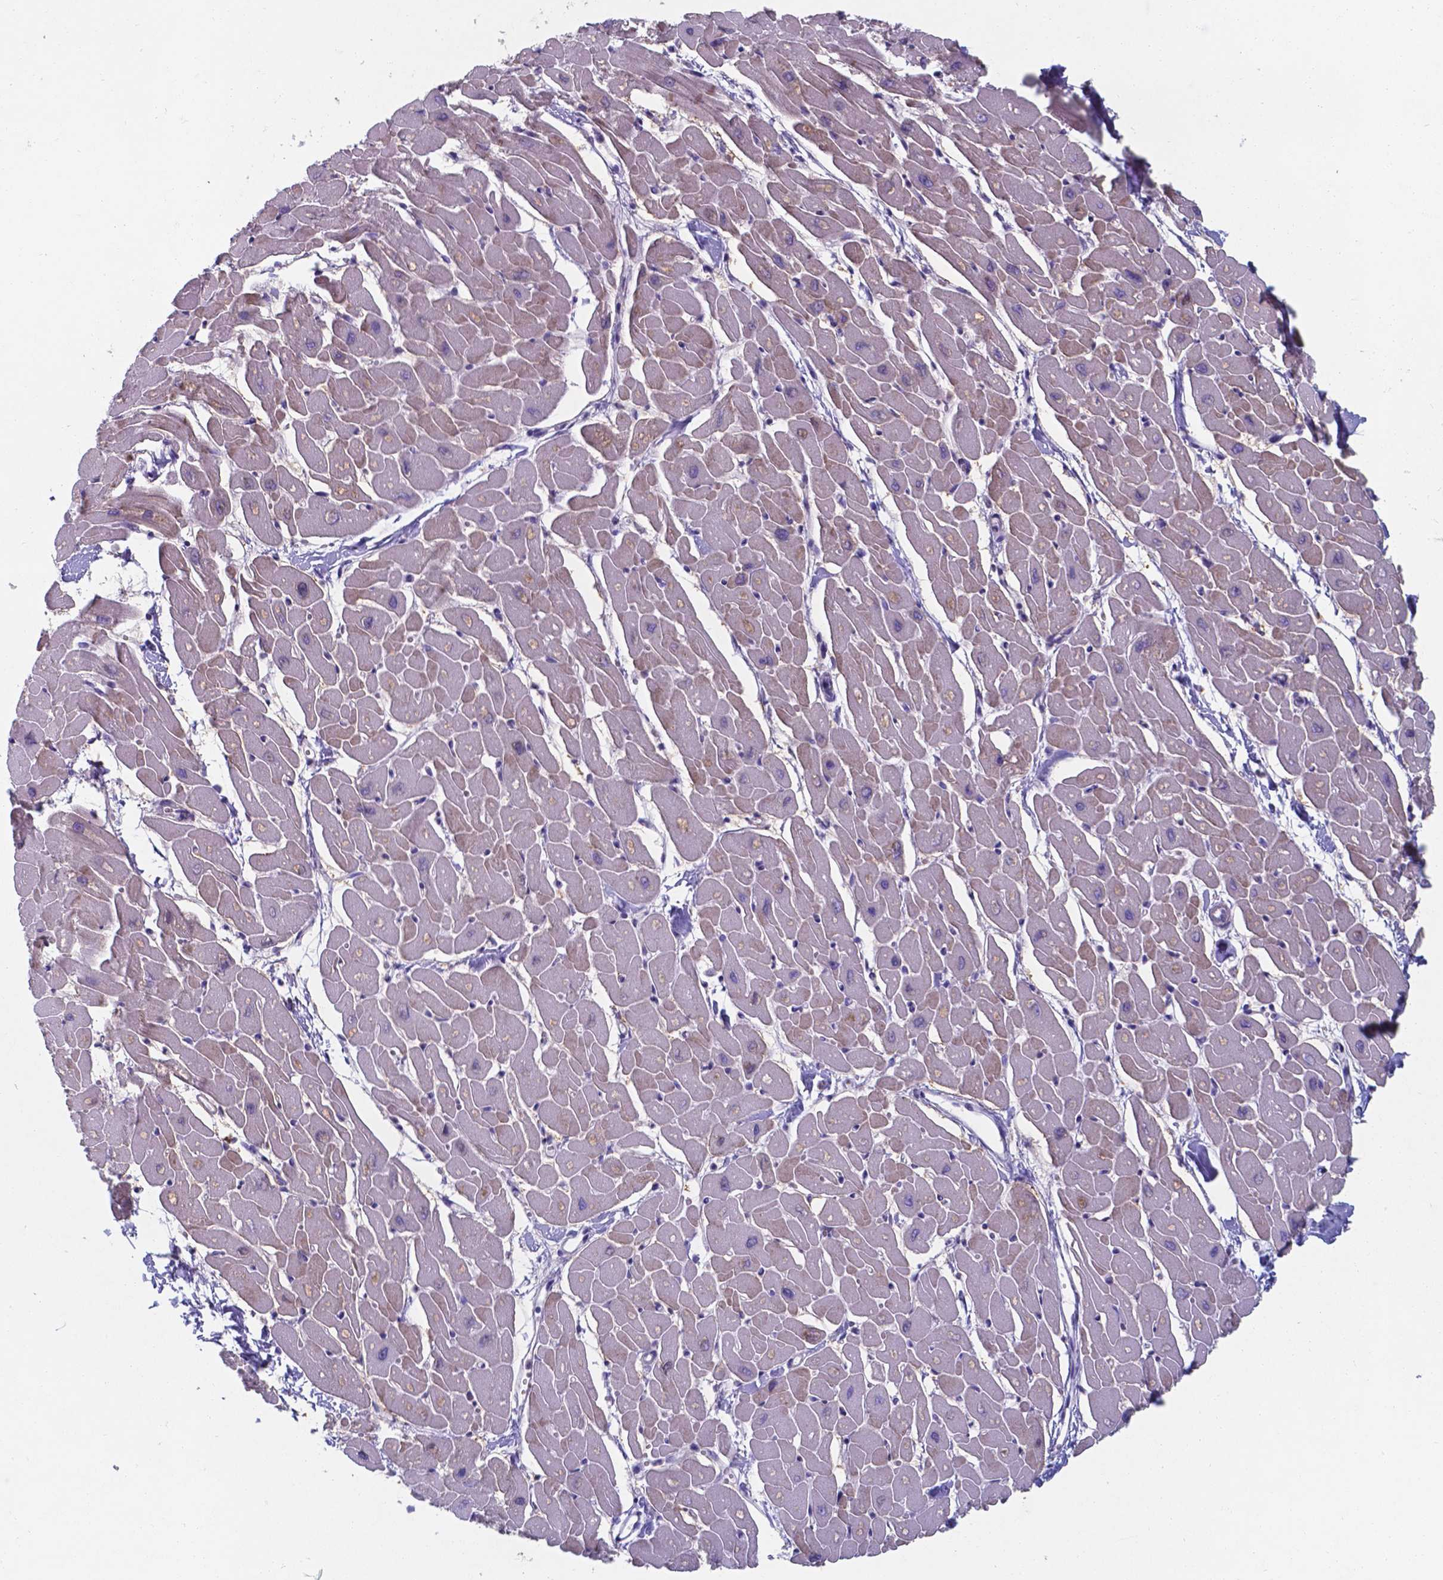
{"staining": {"intensity": "negative", "quantity": "none", "location": "none"}, "tissue": "heart muscle", "cell_type": "Cardiomyocytes", "image_type": "normal", "snomed": [{"axis": "morphology", "description": "Normal tissue, NOS"}, {"axis": "topography", "description": "Heart"}], "caption": "Immunohistochemical staining of benign heart muscle shows no significant expression in cardiomyocytes. (Immunohistochemistry, brightfield microscopy, high magnification).", "gene": "UBE2E2", "patient": {"sex": "male", "age": 57}}